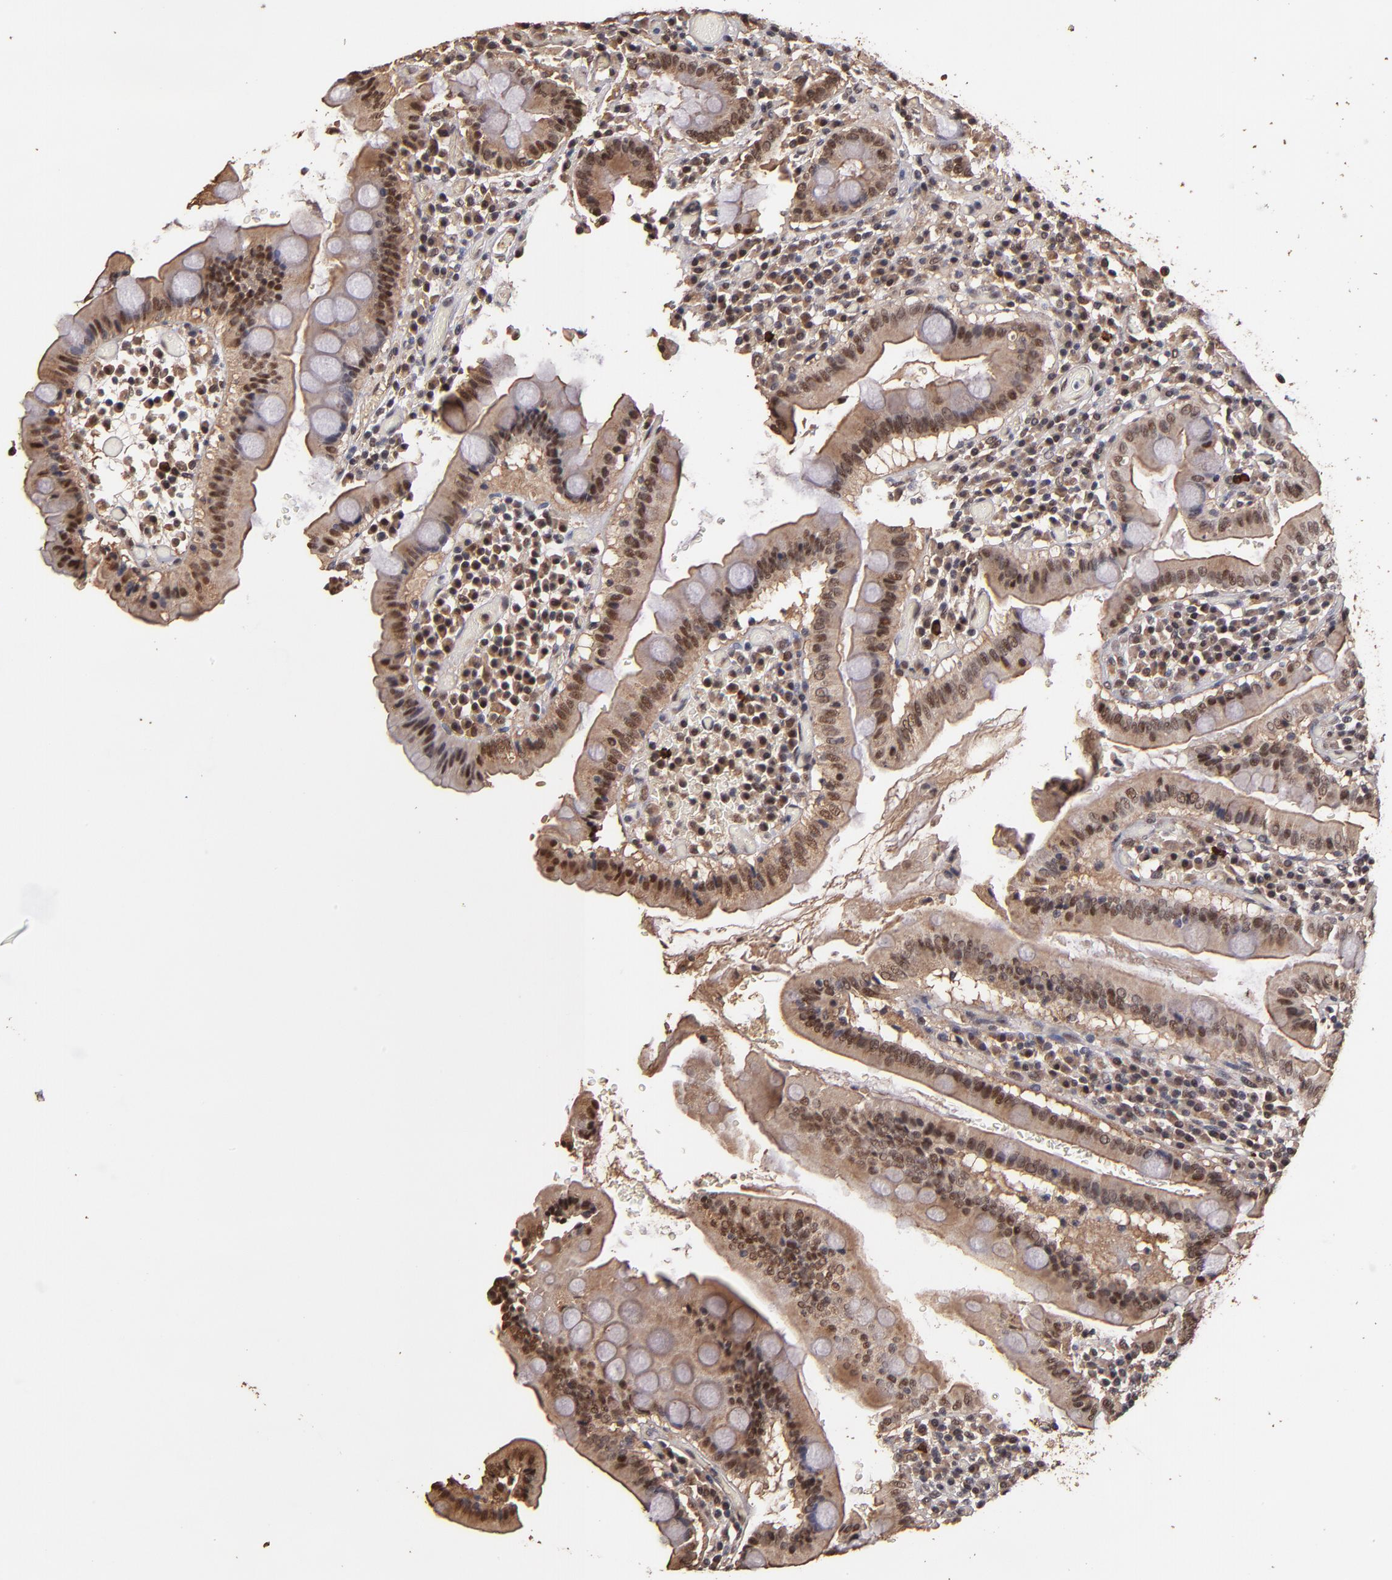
{"staining": {"intensity": "moderate", "quantity": ">75%", "location": "nuclear"}, "tissue": "duodenum", "cell_type": "Glandular cells", "image_type": "normal", "snomed": [{"axis": "morphology", "description": "Normal tissue, NOS"}, {"axis": "topography", "description": "Stomach, lower"}, {"axis": "topography", "description": "Duodenum"}], "caption": "Protein analysis of normal duodenum displays moderate nuclear positivity in about >75% of glandular cells.", "gene": "EAPP", "patient": {"sex": "male", "age": 84}}